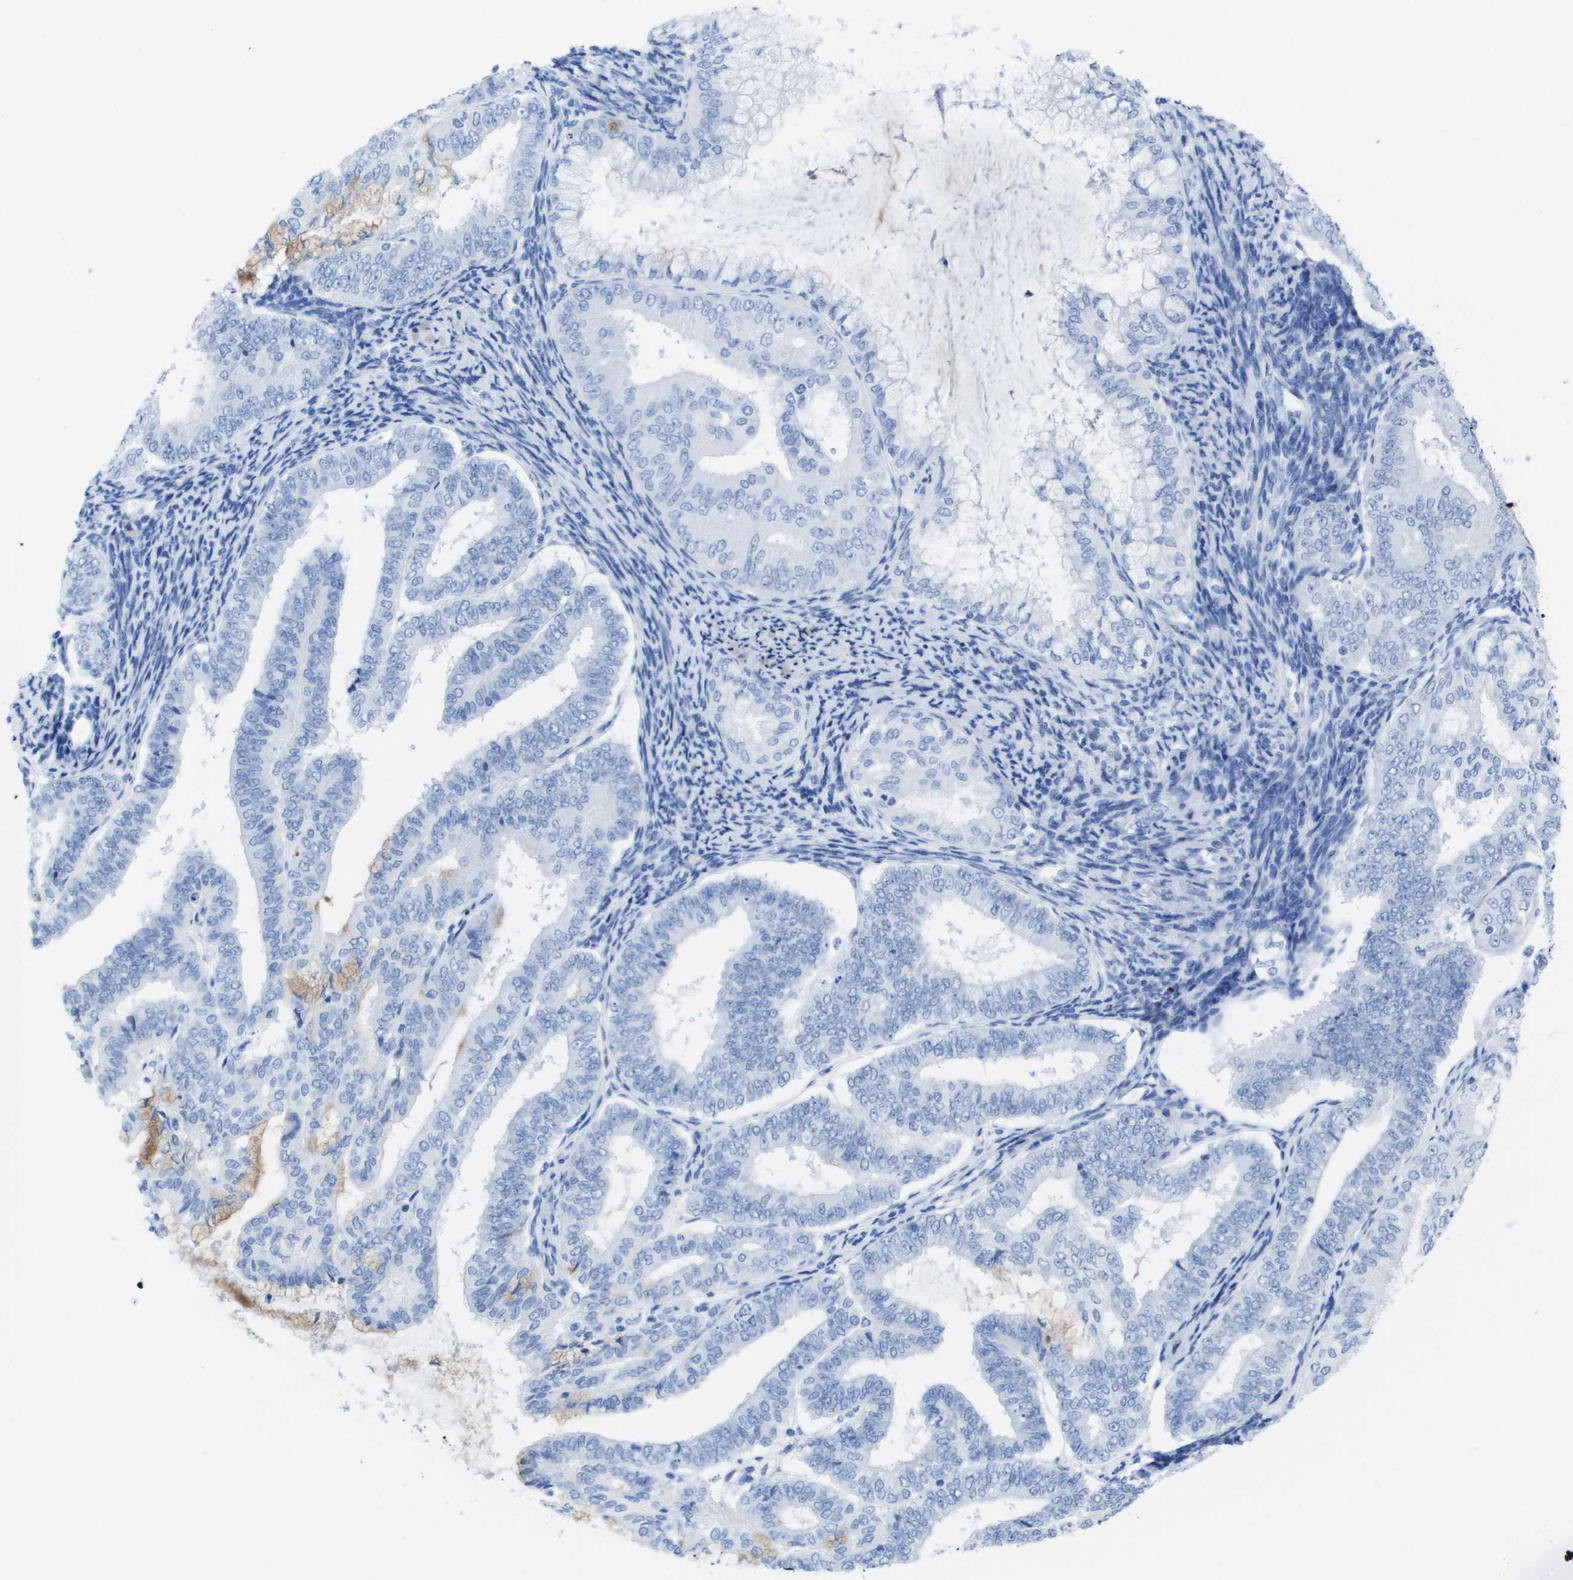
{"staining": {"intensity": "negative", "quantity": "none", "location": "none"}, "tissue": "endometrial cancer", "cell_type": "Tumor cells", "image_type": "cancer", "snomed": [{"axis": "morphology", "description": "Adenocarcinoma, NOS"}, {"axis": "topography", "description": "Endometrium"}], "caption": "An immunohistochemistry histopathology image of endometrial cancer (adenocarcinoma) is shown. There is no staining in tumor cells of endometrial cancer (adenocarcinoma). (Brightfield microscopy of DAB (3,3'-diaminobenzidine) immunohistochemistry at high magnification).", "gene": "KCNA3", "patient": {"sex": "female", "age": 63}}